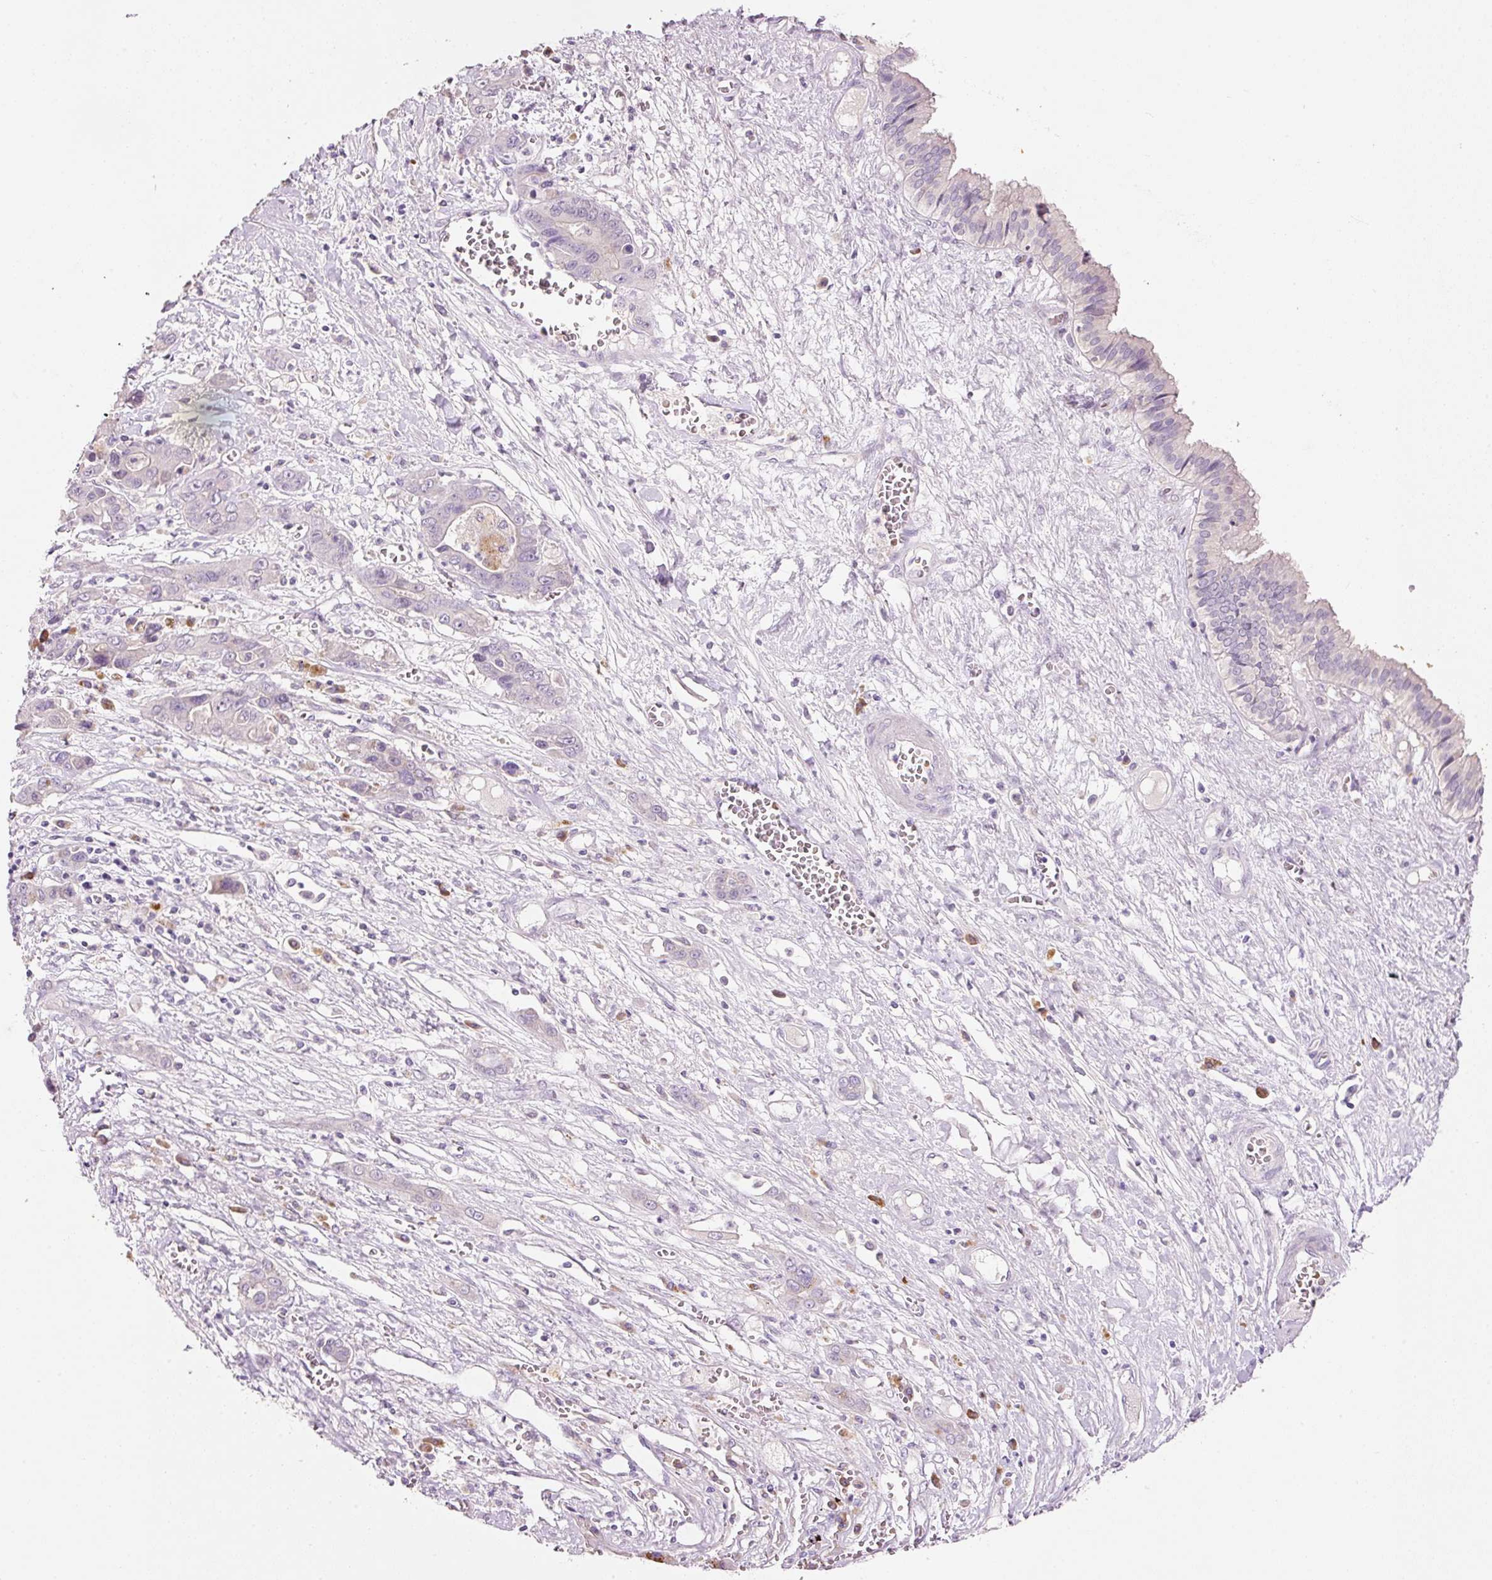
{"staining": {"intensity": "negative", "quantity": "none", "location": "none"}, "tissue": "liver cancer", "cell_type": "Tumor cells", "image_type": "cancer", "snomed": [{"axis": "morphology", "description": "Cholangiocarcinoma"}, {"axis": "topography", "description": "Liver"}], "caption": "IHC image of neoplastic tissue: cholangiocarcinoma (liver) stained with DAB demonstrates no significant protein staining in tumor cells. (DAB immunohistochemistry, high magnification).", "gene": "TENT5C", "patient": {"sex": "male", "age": 67}}